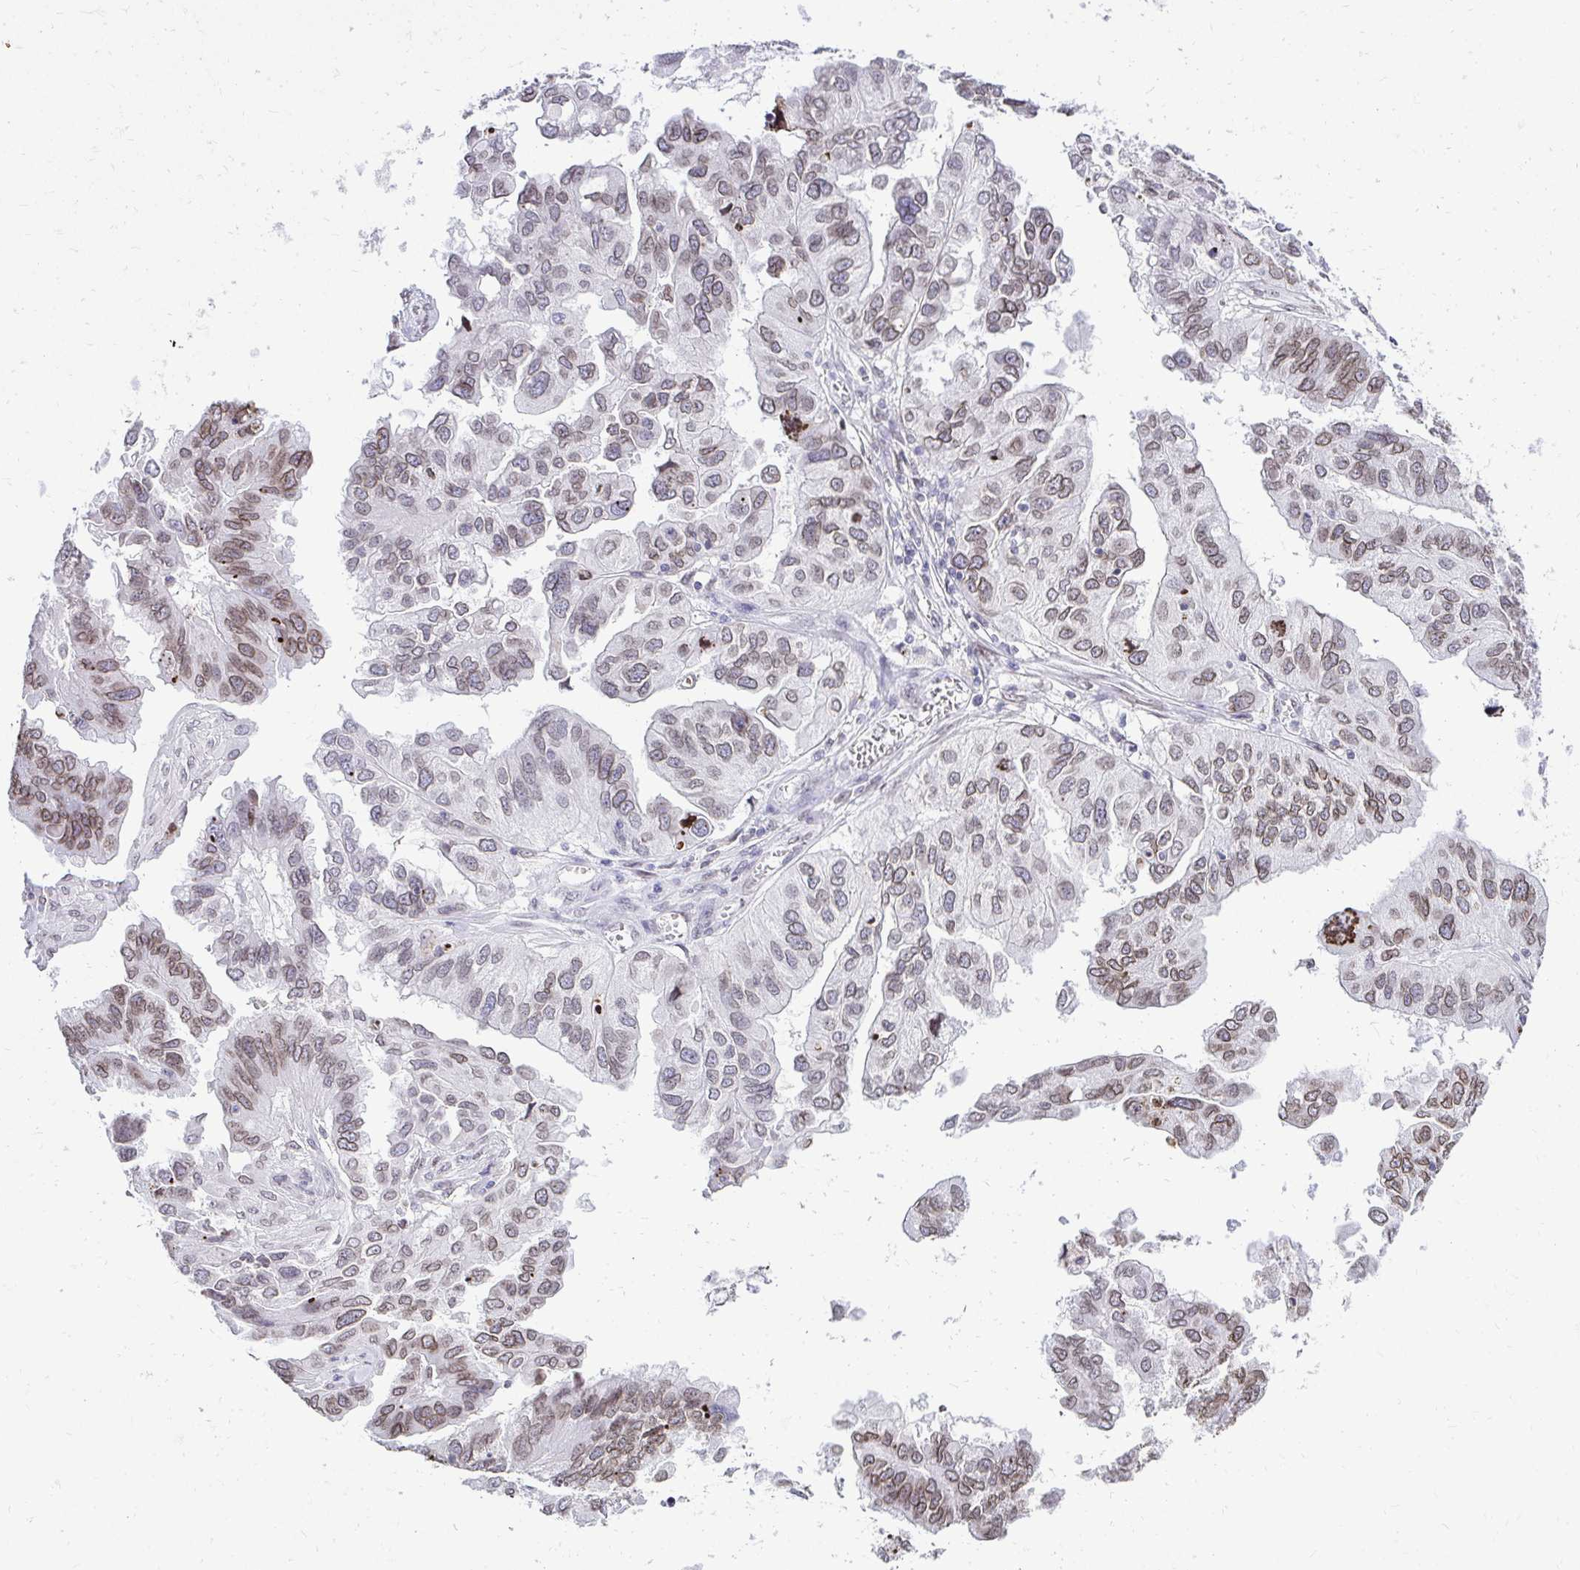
{"staining": {"intensity": "moderate", "quantity": "25%-75%", "location": "cytoplasmic/membranous,nuclear"}, "tissue": "ovarian cancer", "cell_type": "Tumor cells", "image_type": "cancer", "snomed": [{"axis": "morphology", "description": "Cystadenocarcinoma, serous, NOS"}, {"axis": "topography", "description": "Ovary"}], "caption": "IHC (DAB) staining of ovarian serous cystadenocarcinoma shows moderate cytoplasmic/membranous and nuclear protein expression in approximately 25%-75% of tumor cells.", "gene": "BANF1", "patient": {"sex": "female", "age": 79}}